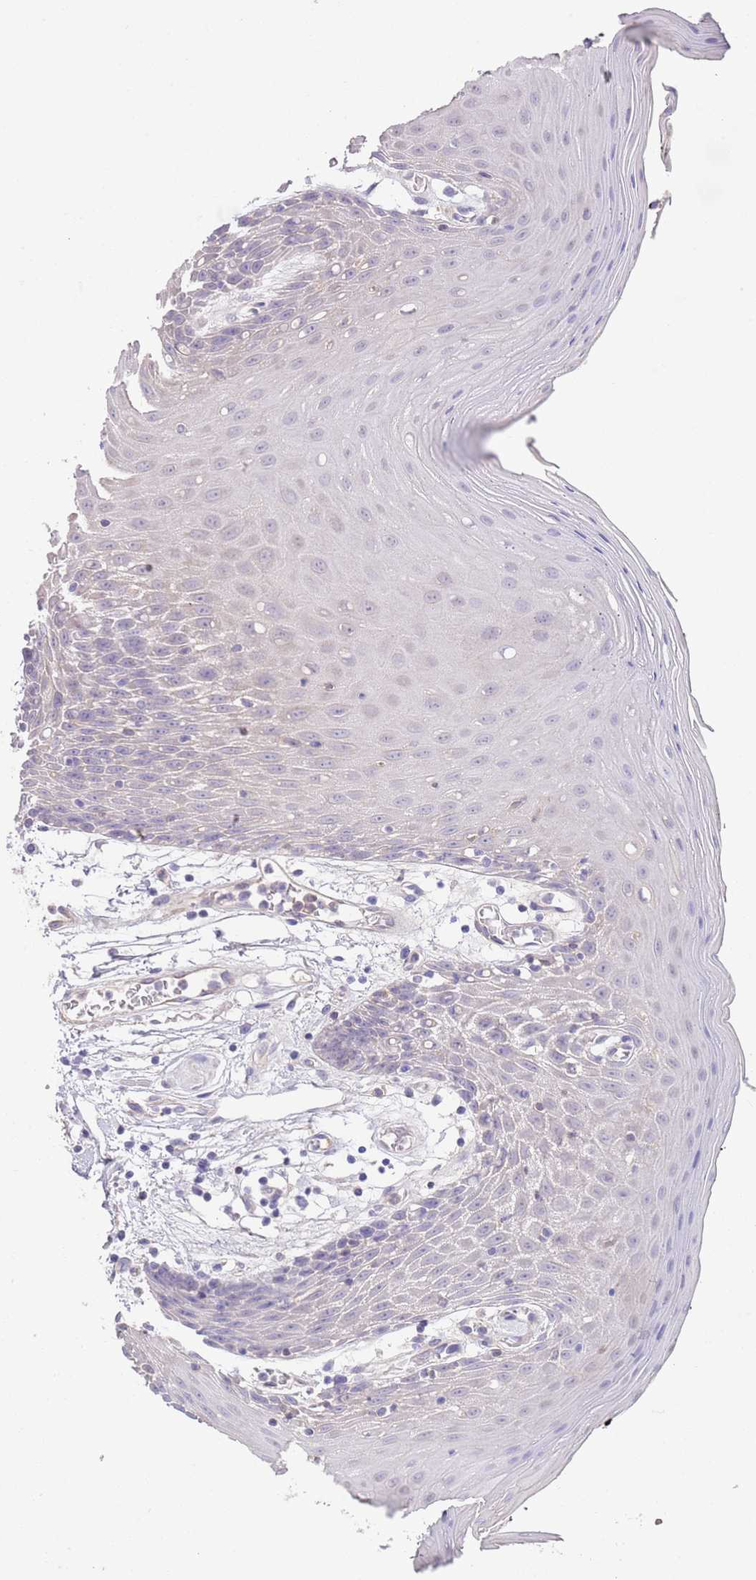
{"staining": {"intensity": "weak", "quantity": "<25%", "location": "cytoplasmic/membranous"}, "tissue": "oral mucosa", "cell_type": "Squamous epithelial cells", "image_type": "normal", "snomed": [{"axis": "morphology", "description": "Normal tissue, NOS"}, {"axis": "topography", "description": "Oral tissue"}, {"axis": "topography", "description": "Tounge, NOS"}], "caption": "The photomicrograph reveals no significant staining in squamous epithelial cells of oral mucosa.", "gene": "IGFL4", "patient": {"sex": "female", "age": 59}}